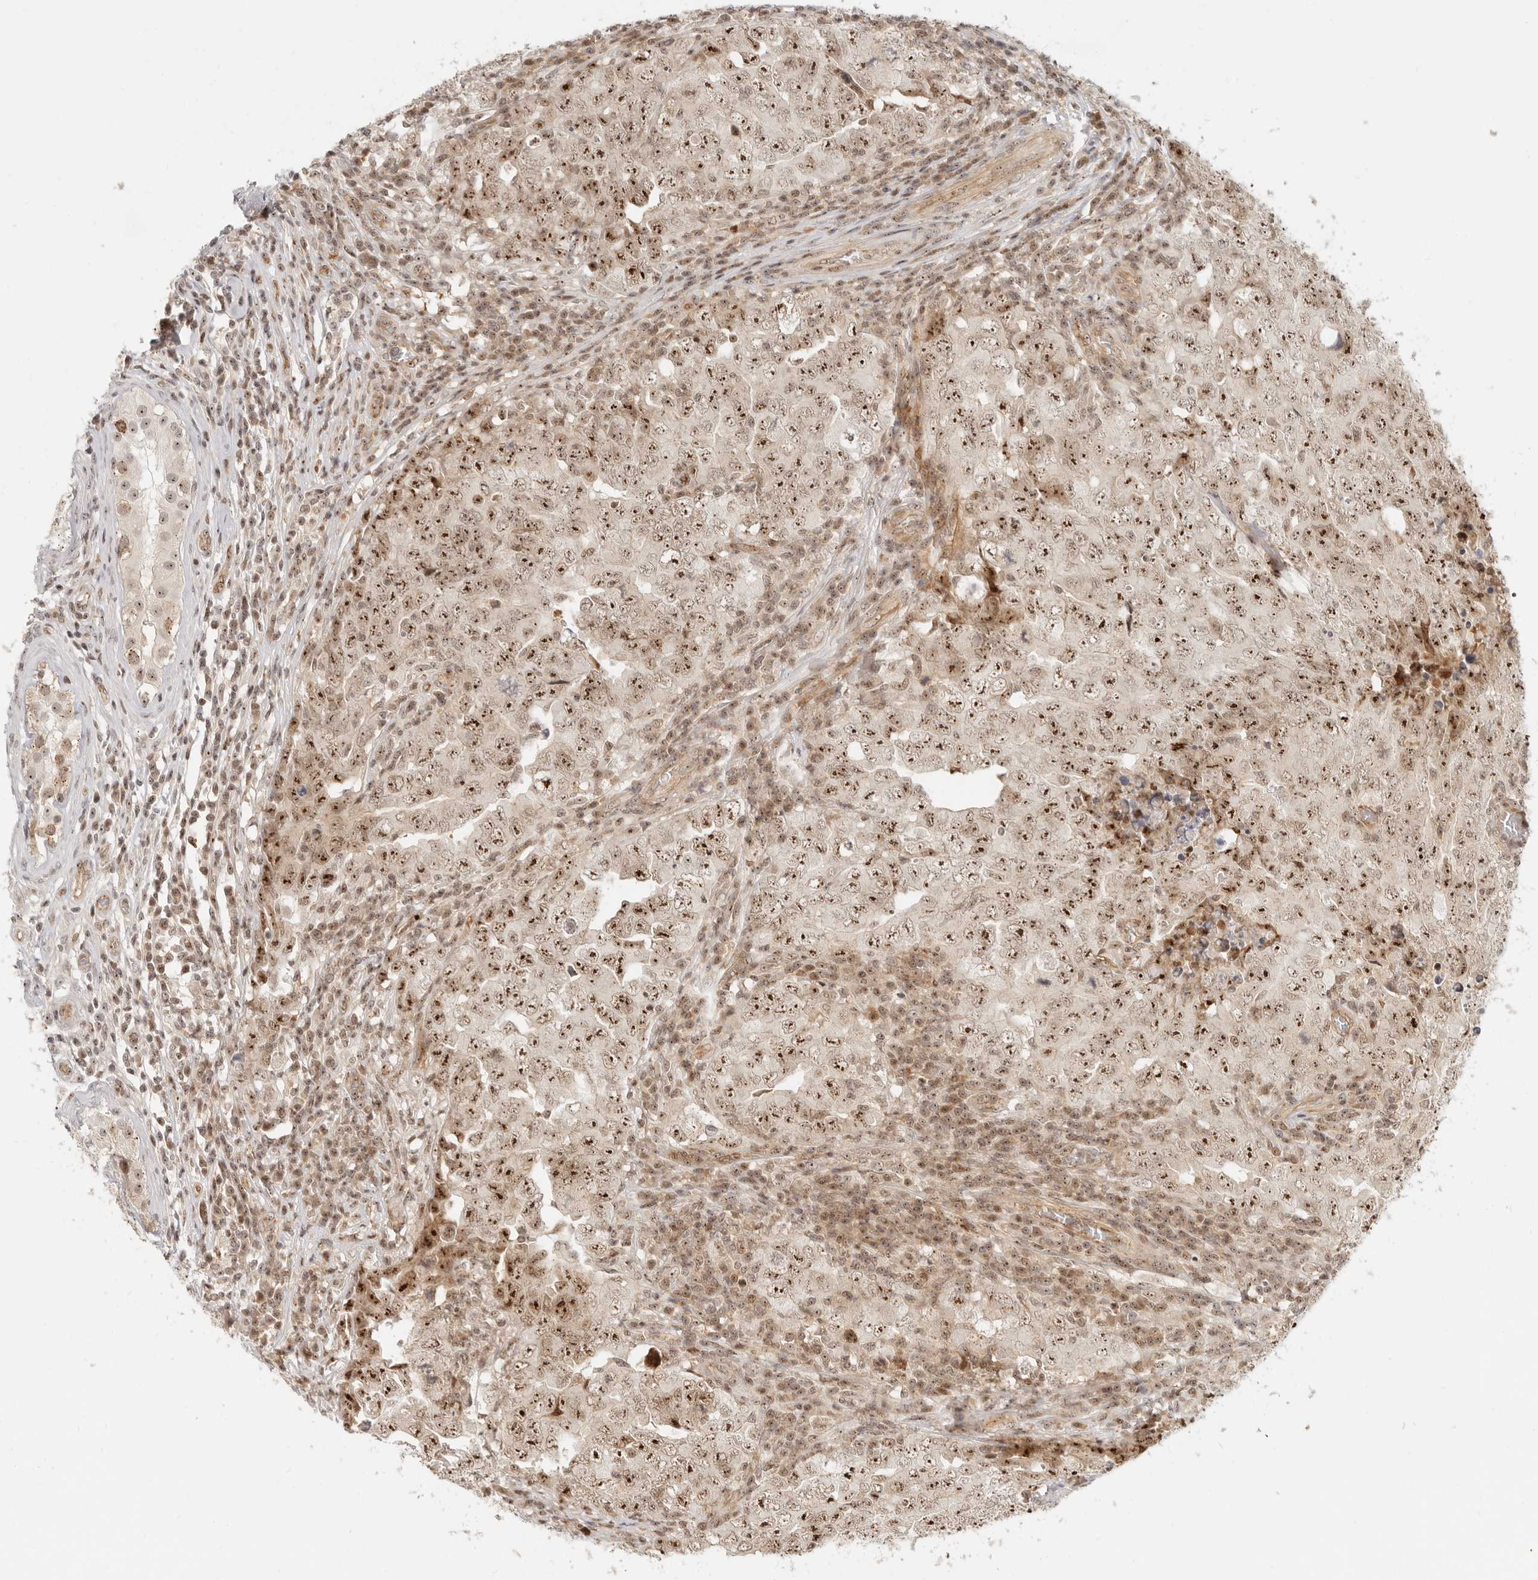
{"staining": {"intensity": "strong", "quantity": ">75%", "location": "nuclear"}, "tissue": "testis cancer", "cell_type": "Tumor cells", "image_type": "cancer", "snomed": [{"axis": "morphology", "description": "Carcinoma, Embryonal, NOS"}, {"axis": "topography", "description": "Testis"}], "caption": "Embryonal carcinoma (testis) stained with a brown dye displays strong nuclear positive staining in about >75% of tumor cells.", "gene": "BAP1", "patient": {"sex": "male", "age": 26}}